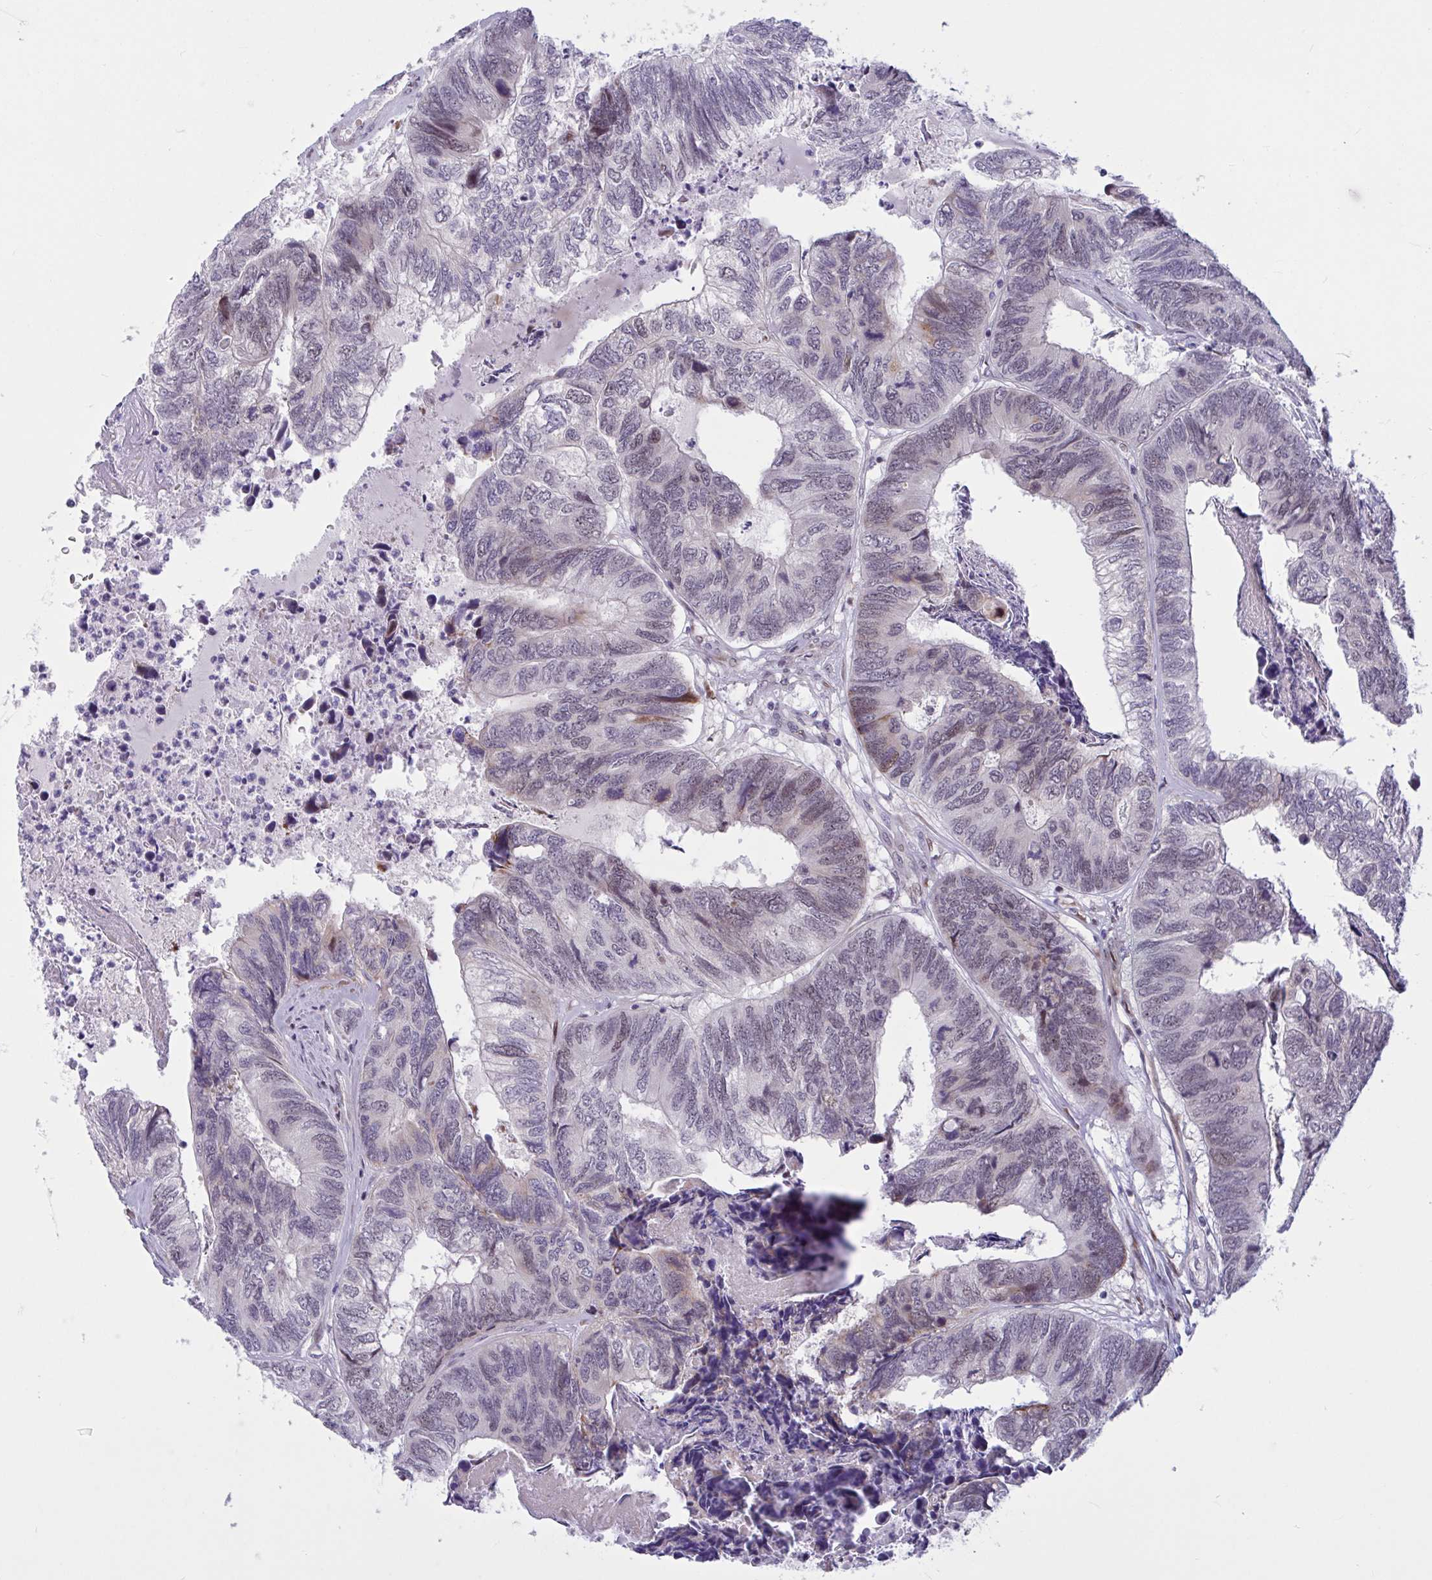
{"staining": {"intensity": "moderate", "quantity": "<25%", "location": "nuclear"}, "tissue": "colorectal cancer", "cell_type": "Tumor cells", "image_type": "cancer", "snomed": [{"axis": "morphology", "description": "Adenocarcinoma, NOS"}, {"axis": "topography", "description": "Colon"}], "caption": "Human colorectal adenocarcinoma stained with a brown dye reveals moderate nuclear positive staining in approximately <25% of tumor cells.", "gene": "RBL1", "patient": {"sex": "female", "age": 67}}